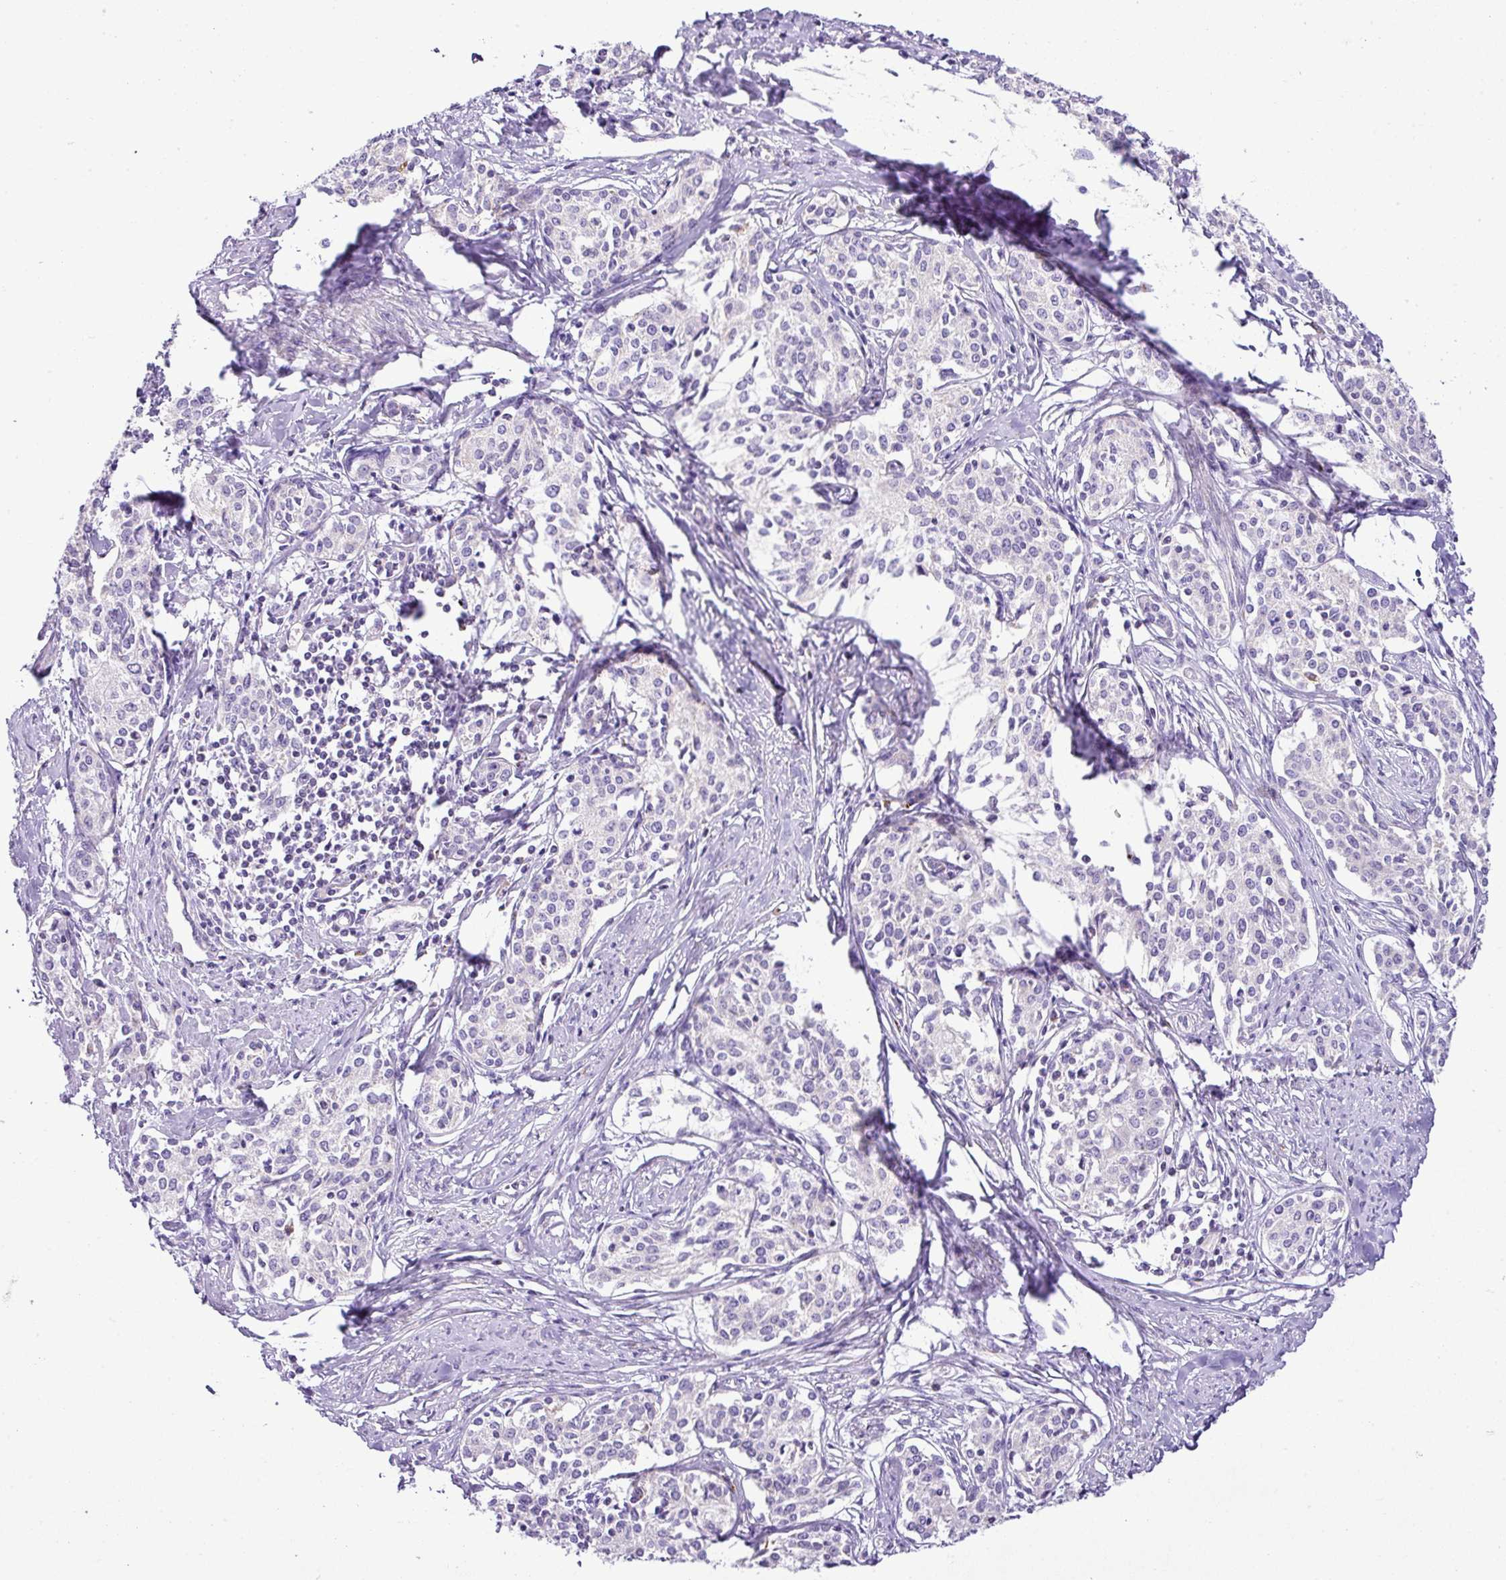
{"staining": {"intensity": "negative", "quantity": "none", "location": "none"}, "tissue": "cervical cancer", "cell_type": "Tumor cells", "image_type": "cancer", "snomed": [{"axis": "morphology", "description": "Squamous cell carcinoma, NOS"}, {"axis": "morphology", "description": "Adenocarcinoma, NOS"}, {"axis": "topography", "description": "Cervix"}], "caption": "IHC histopathology image of human cervical cancer stained for a protein (brown), which exhibits no staining in tumor cells. Nuclei are stained in blue.", "gene": "PGAP4", "patient": {"sex": "female", "age": 52}}